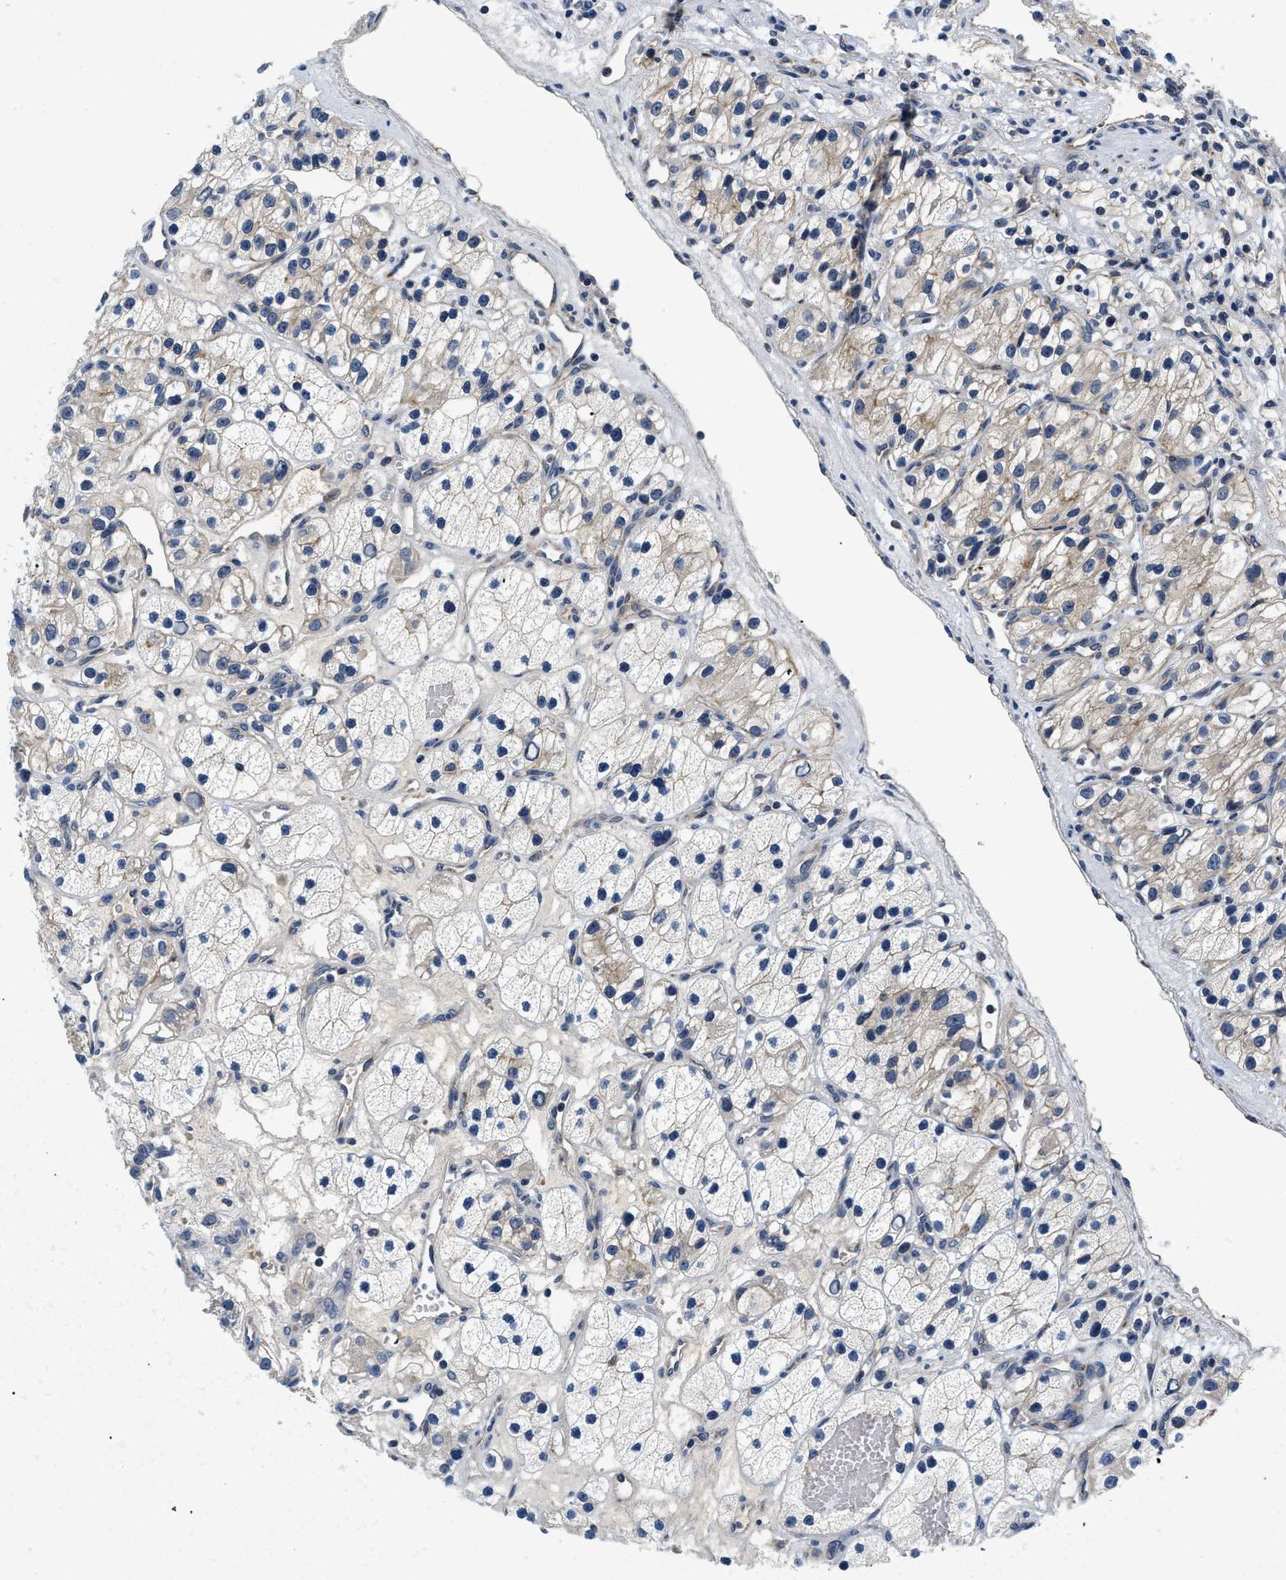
{"staining": {"intensity": "weak", "quantity": ">75%", "location": "cytoplasmic/membranous"}, "tissue": "renal cancer", "cell_type": "Tumor cells", "image_type": "cancer", "snomed": [{"axis": "morphology", "description": "Adenocarcinoma, NOS"}, {"axis": "topography", "description": "Kidney"}], "caption": "Immunohistochemistry (IHC) histopathology image of human renal cancer (adenocarcinoma) stained for a protein (brown), which reveals low levels of weak cytoplasmic/membranous expression in approximately >75% of tumor cells.", "gene": "PDP1", "patient": {"sex": "female", "age": 57}}